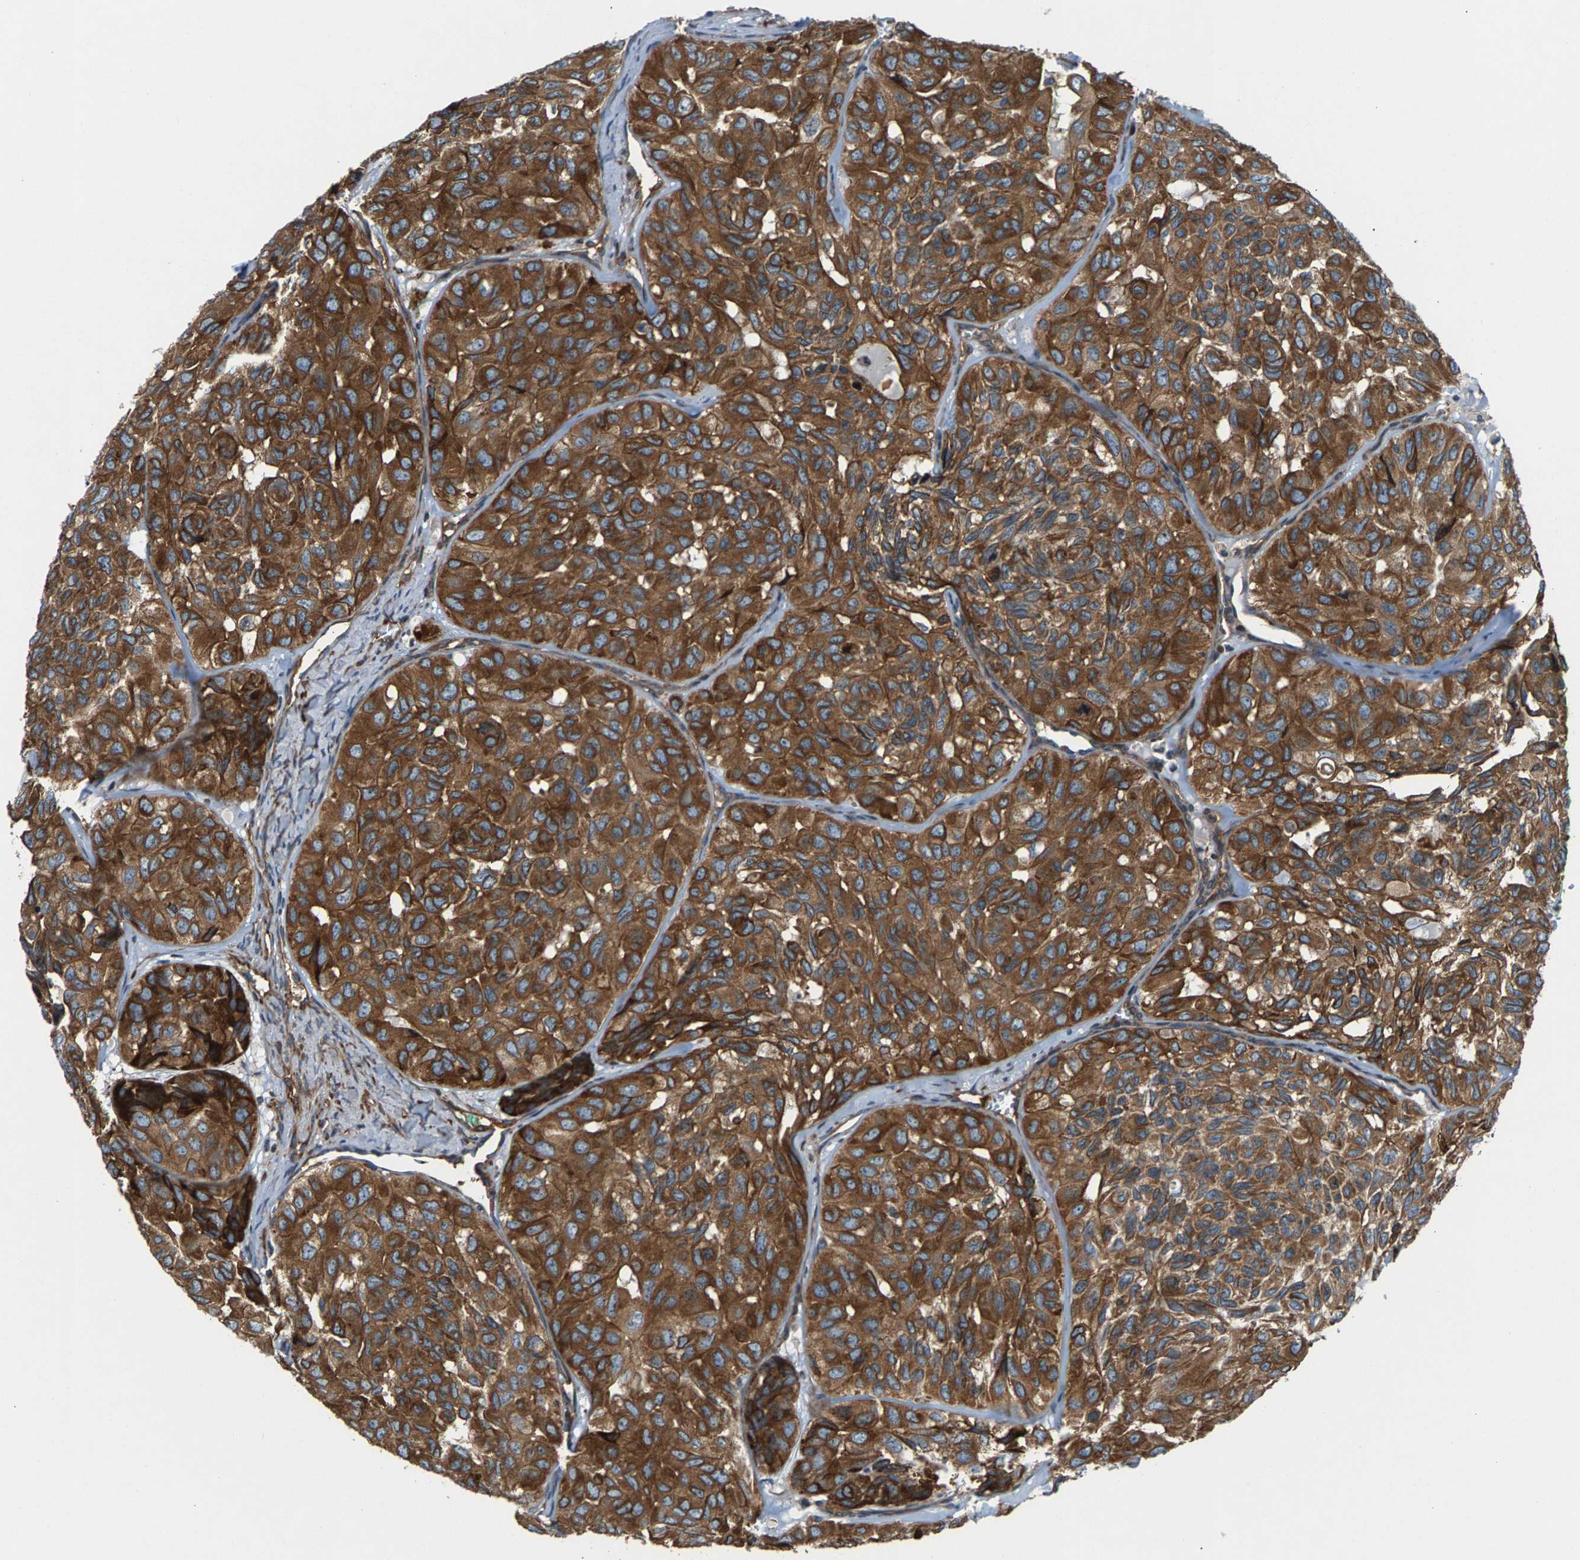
{"staining": {"intensity": "strong", "quantity": ">75%", "location": "cytoplasmic/membranous"}, "tissue": "head and neck cancer", "cell_type": "Tumor cells", "image_type": "cancer", "snomed": [{"axis": "morphology", "description": "Adenocarcinoma, NOS"}, {"axis": "topography", "description": "Salivary gland, NOS"}, {"axis": "topography", "description": "Head-Neck"}], "caption": "The micrograph exhibits immunohistochemical staining of adenocarcinoma (head and neck). There is strong cytoplasmic/membranous expression is present in approximately >75% of tumor cells.", "gene": "PDCL", "patient": {"sex": "female", "age": 76}}